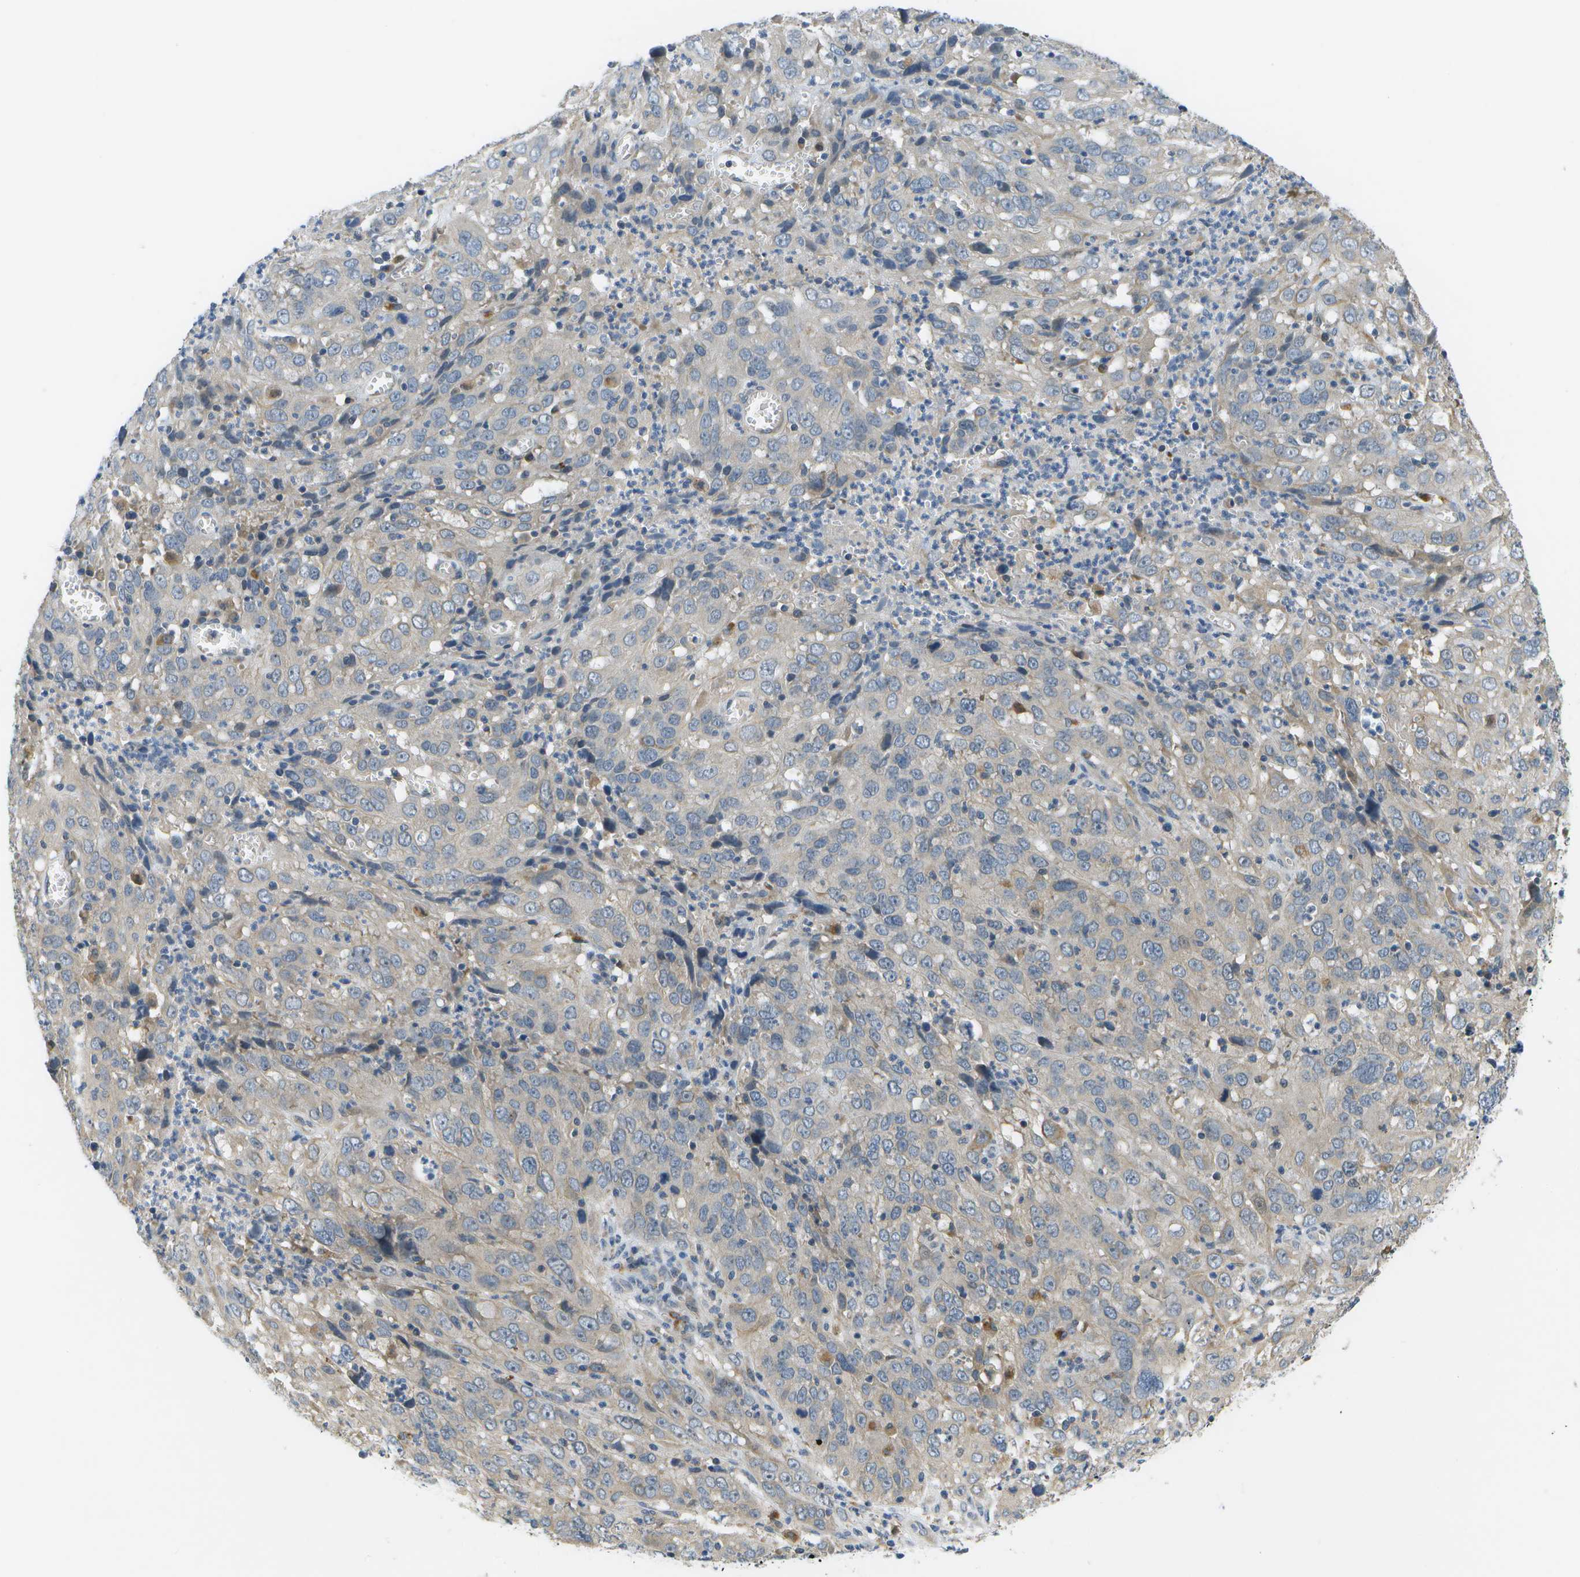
{"staining": {"intensity": "negative", "quantity": "none", "location": "none"}, "tissue": "cervical cancer", "cell_type": "Tumor cells", "image_type": "cancer", "snomed": [{"axis": "morphology", "description": "Squamous cell carcinoma, NOS"}, {"axis": "topography", "description": "Cervix"}], "caption": "Micrograph shows no protein staining in tumor cells of cervical cancer tissue.", "gene": "SLC25A20", "patient": {"sex": "female", "age": 32}}